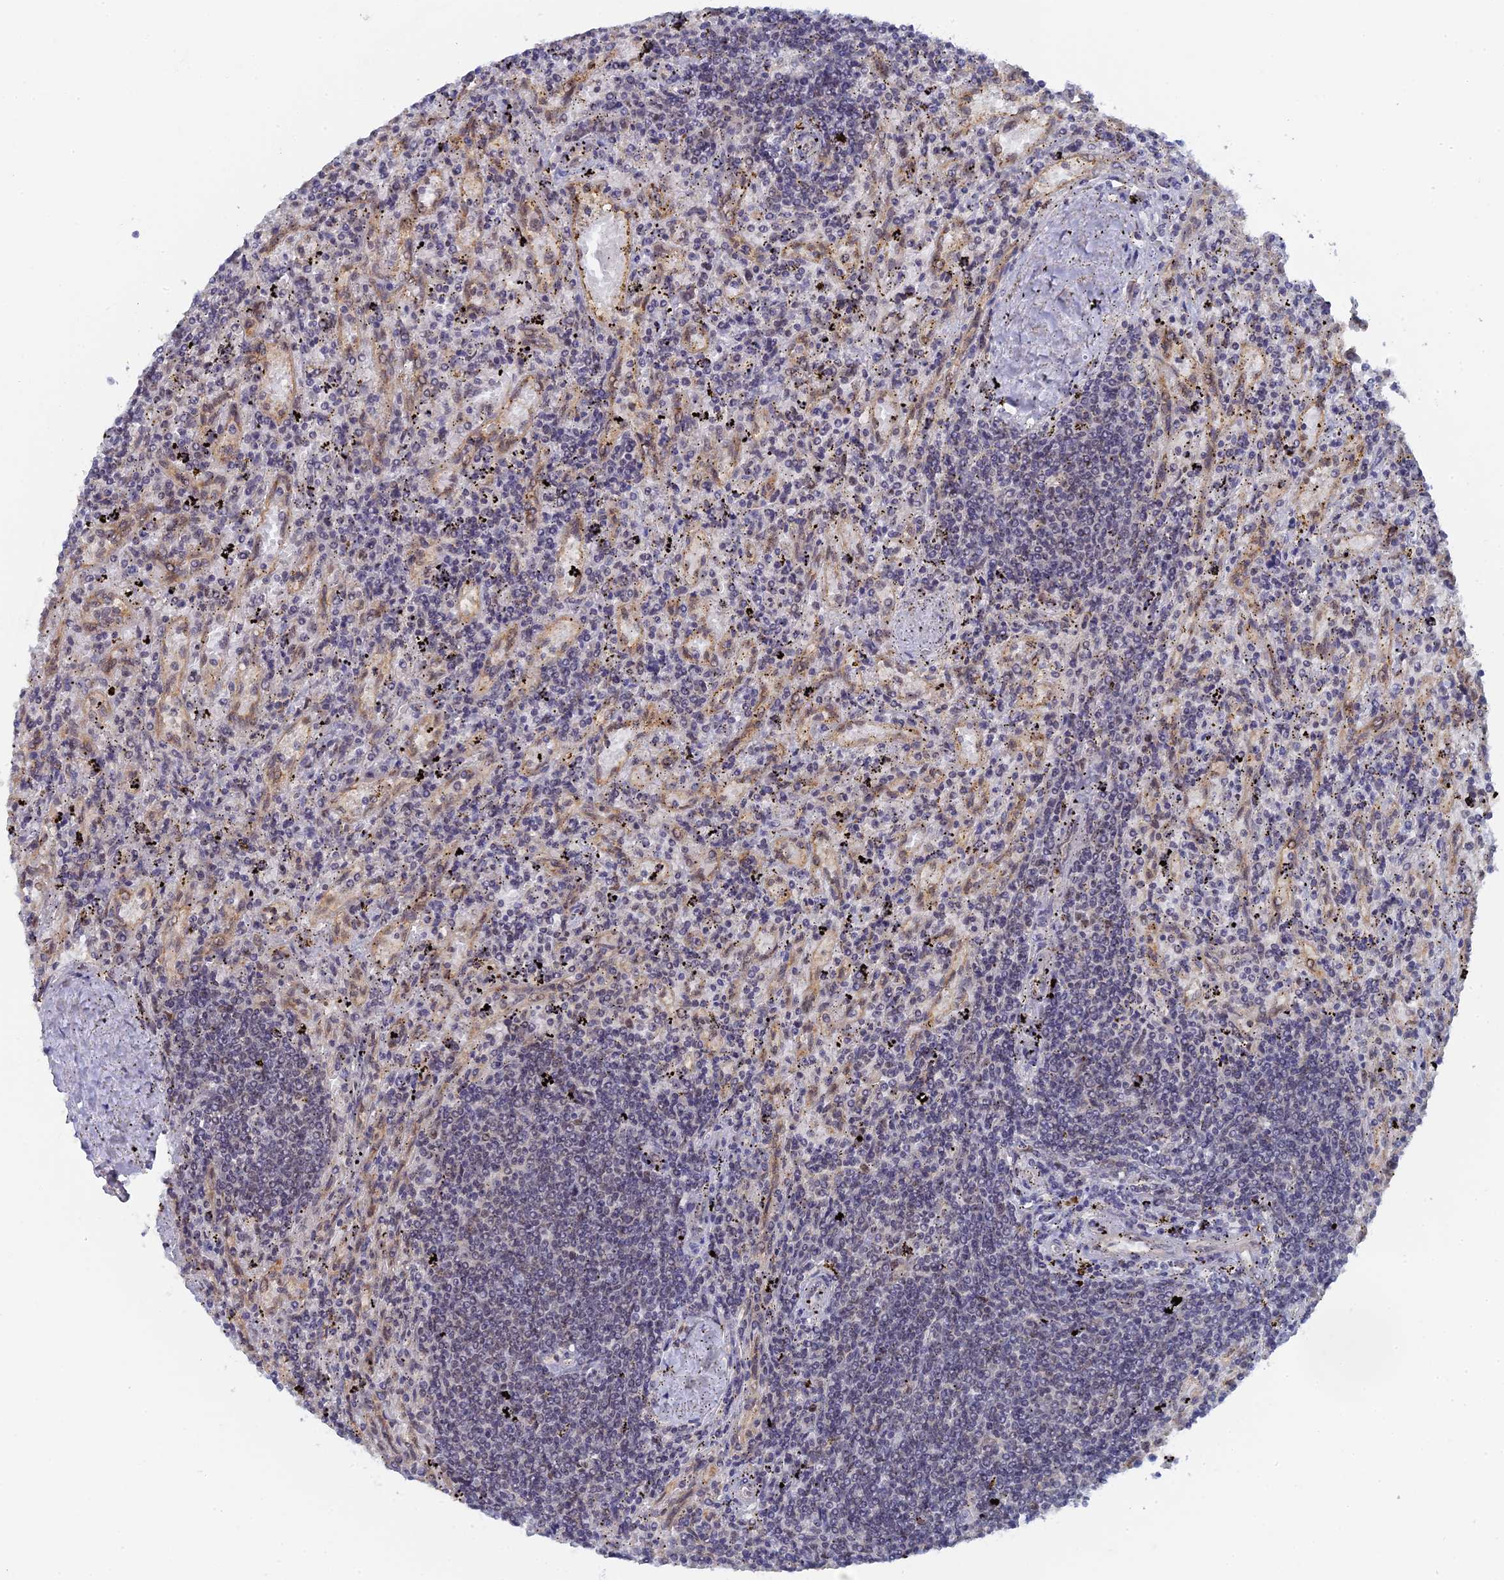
{"staining": {"intensity": "negative", "quantity": "none", "location": "none"}, "tissue": "lymphoma", "cell_type": "Tumor cells", "image_type": "cancer", "snomed": [{"axis": "morphology", "description": "Malignant lymphoma, non-Hodgkin's type, Low grade"}, {"axis": "topography", "description": "Spleen"}], "caption": "Immunohistochemistry photomicrograph of lymphoma stained for a protein (brown), which shows no expression in tumor cells.", "gene": "MIGA2", "patient": {"sex": "male", "age": 76}}